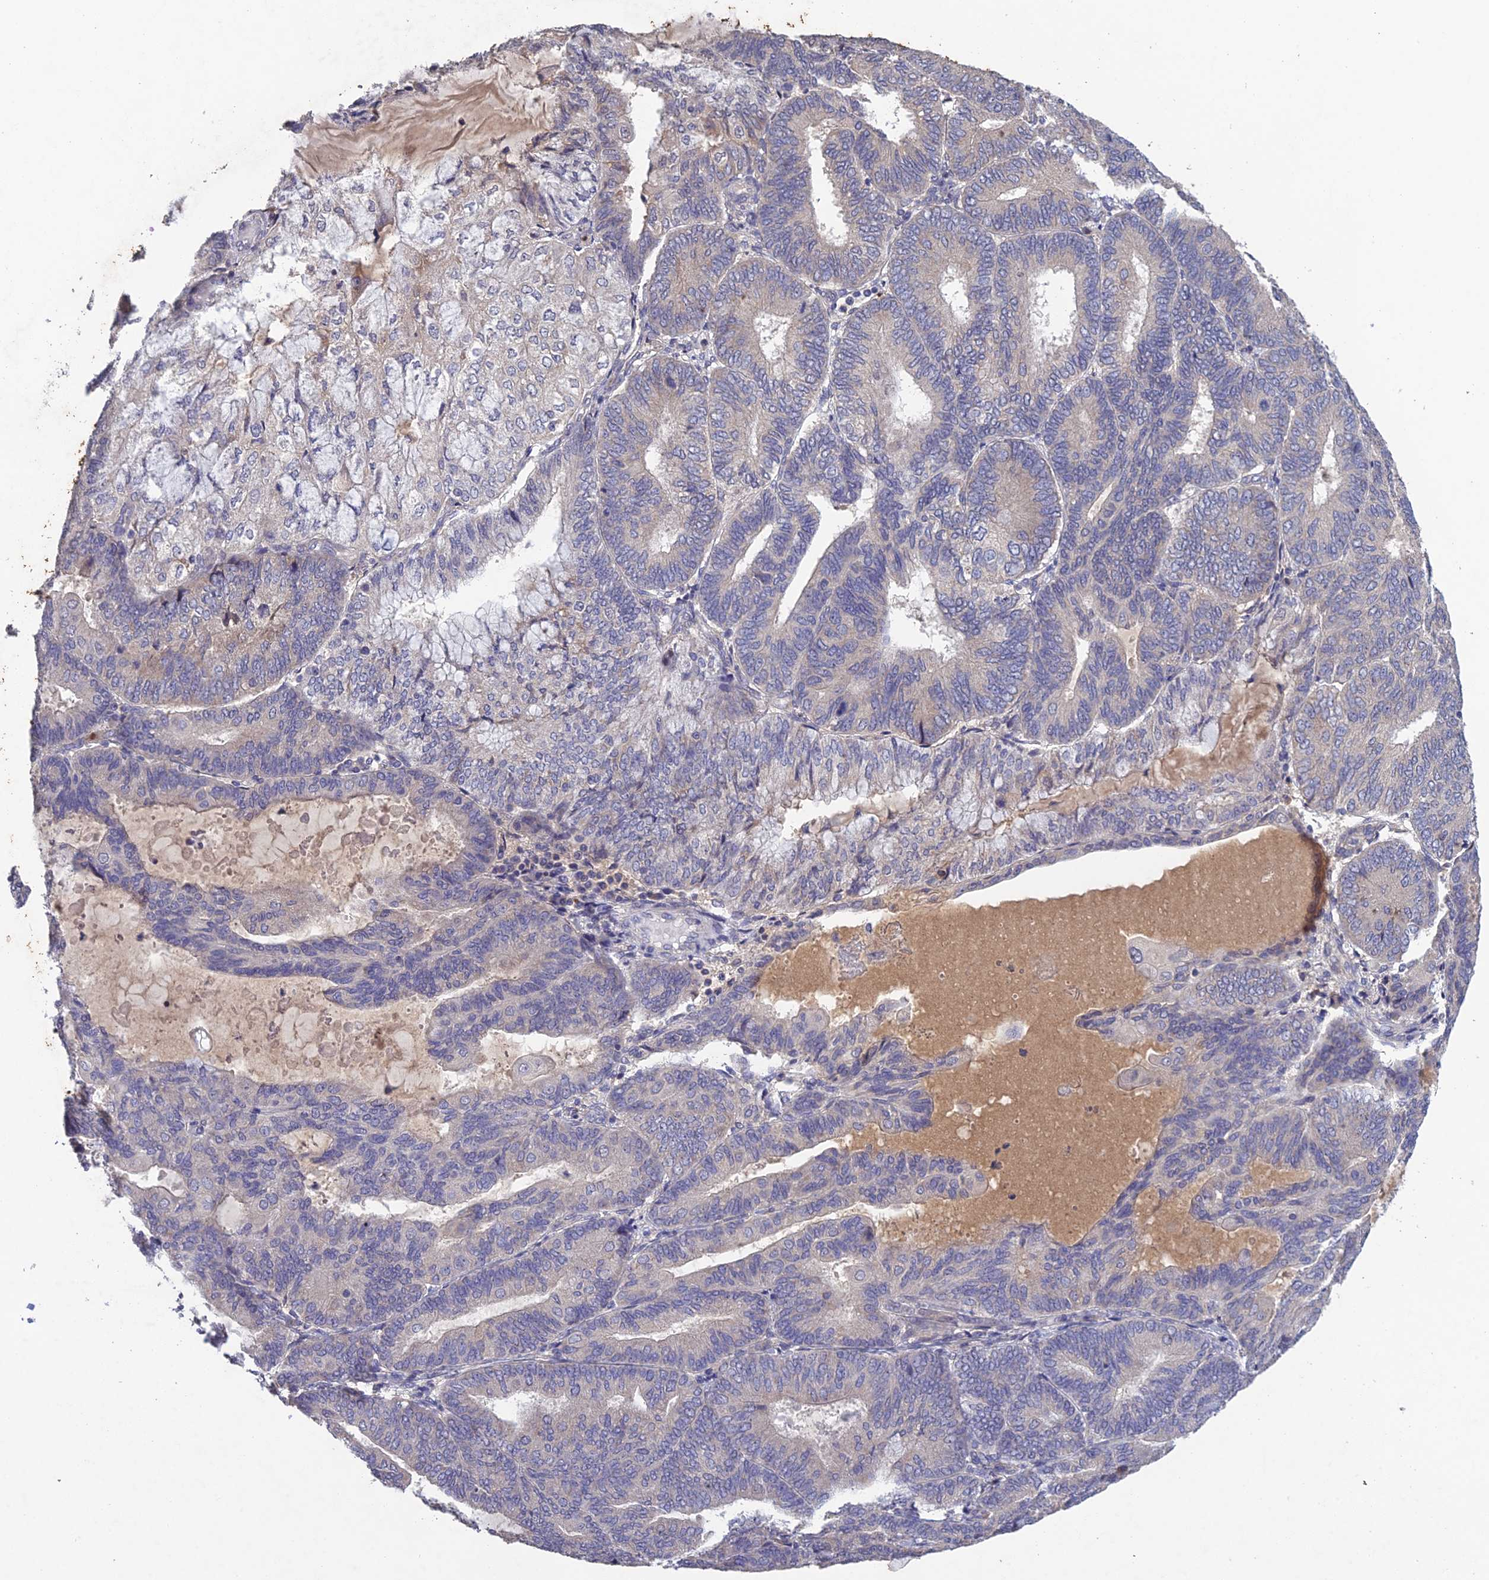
{"staining": {"intensity": "negative", "quantity": "none", "location": "none"}, "tissue": "endometrial cancer", "cell_type": "Tumor cells", "image_type": "cancer", "snomed": [{"axis": "morphology", "description": "Adenocarcinoma, NOS"}, {"axis": "topography", "description": "Endometrium"}], "caption": "Tumor cells show no significant protein positivity in endometrial adenocarcinoma.", "gene": "SLC39A13", "patient": {"sex": "female", "age": 81}}